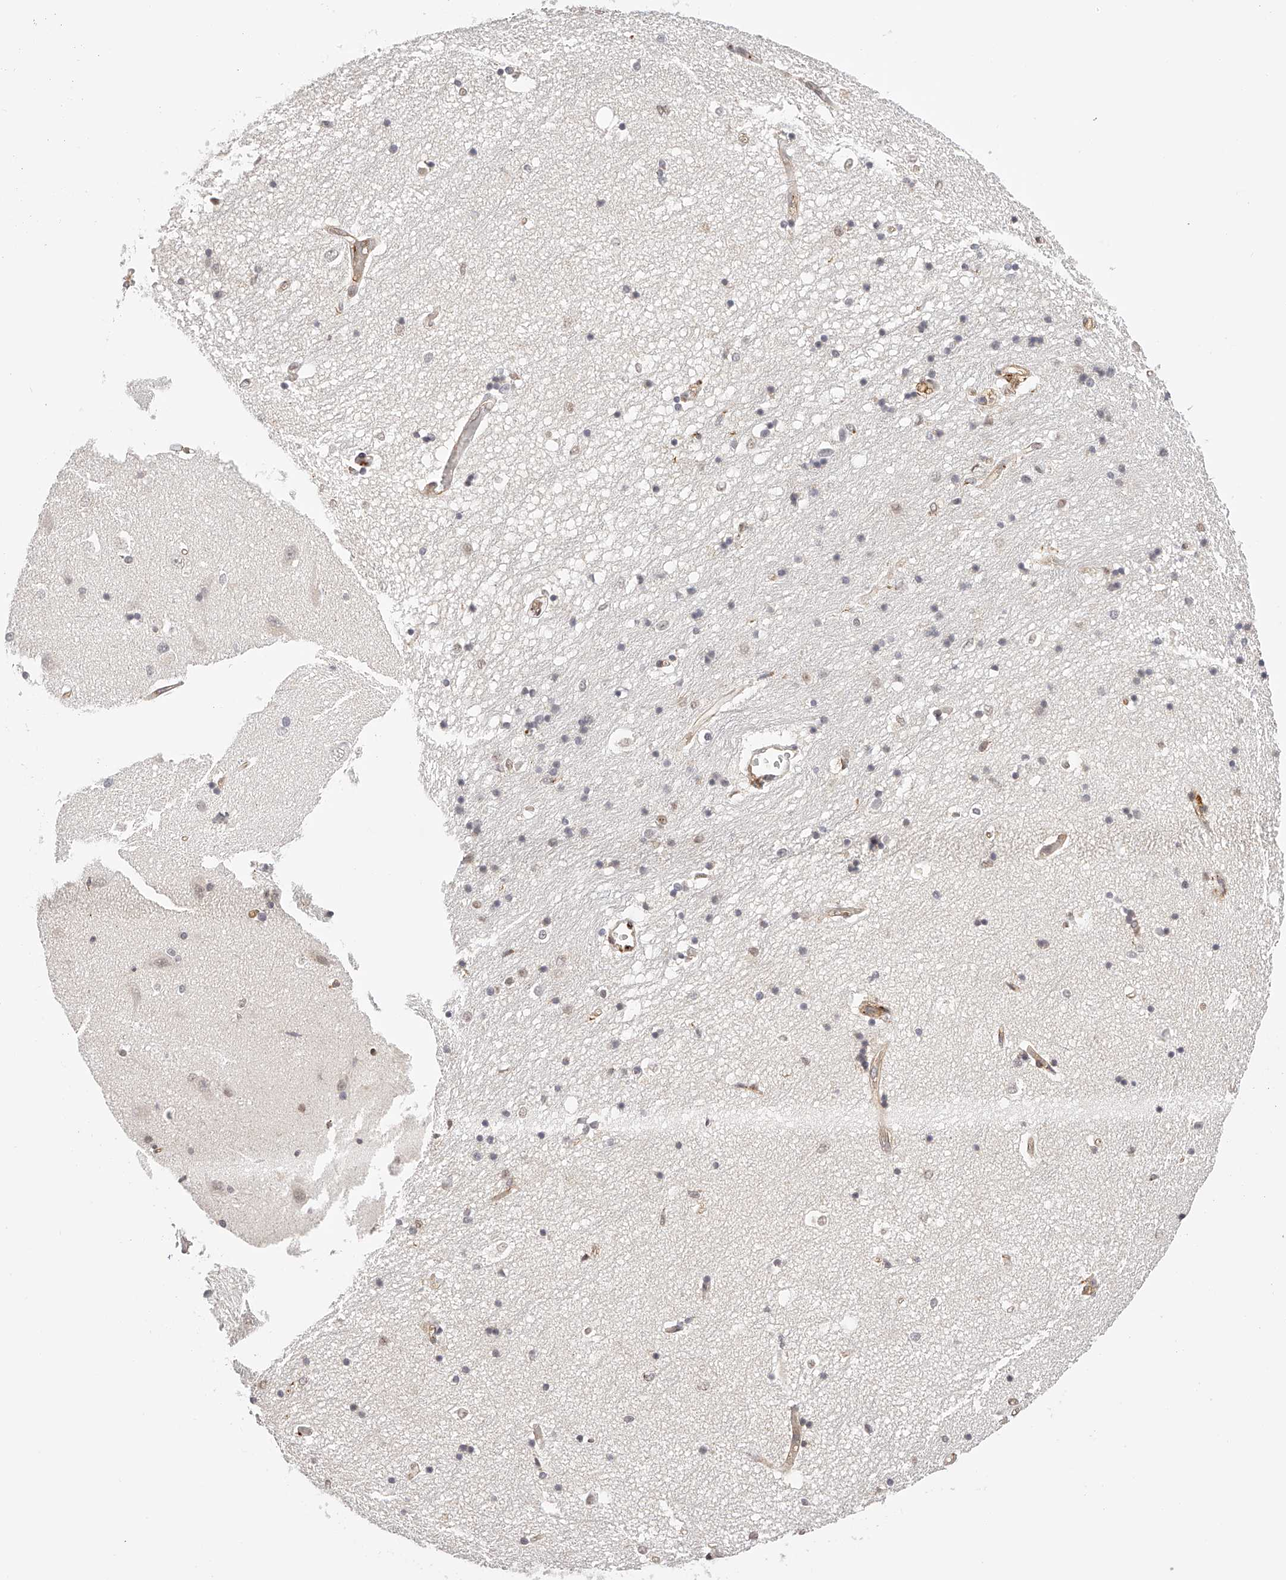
{"staining": {"intensity": "negative", "quantity": "none", "location": "none"}, "tissue": "hippocampus", "cell_type": "Glial cells", "image_type": "normal", "snomed": [{"axis": "morphology", "description": "Normal tissue, NOS"}, {"axis": "topography", "description": "Hippocampus"}], "caption": "IHC micrograph of normal human hippocampus stained for a protein (brown), which displays no positivity in glial cells.", "gene": "SYNC", "patient": {"sex": "male", "age": 45}}